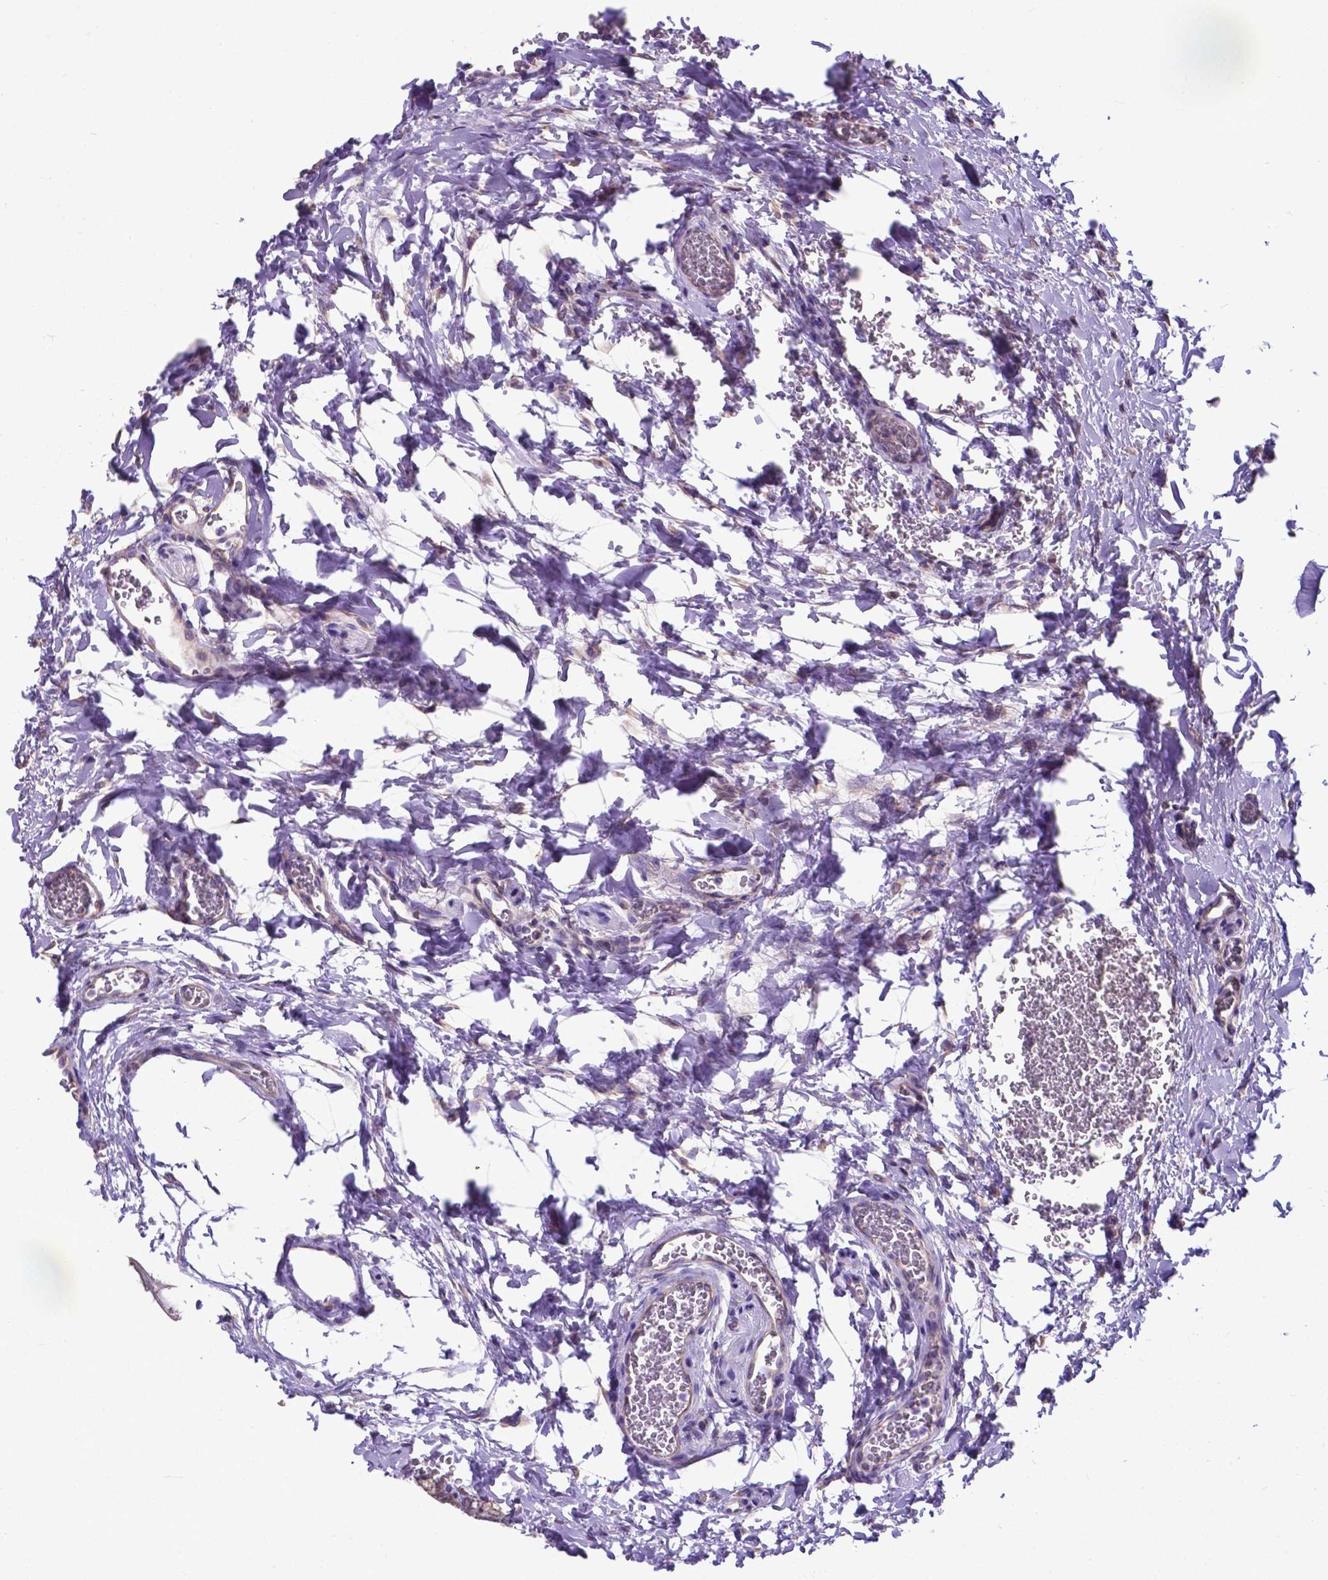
{"staining": {"intensity": "moderate", "quantity": ">75%", "location": "cytoplasmic/membranous"}, "tissue": "stomach", "cell_type": "Glandular cells", "image_type": "normal", "snomed": [{"axis": "morphology", "description": "Normal tissue, NOS"}, {"axis": "morphology", "description": "Adenocarcinoma, NOS"}, {"axis": "morphology", "description": "Adenocarcinoma, High grade"}, {"axis": "topography", "description": "Stomach, upper"}, {"axis": "topography", "description": "Stomach"}], "caption": "Moderate cytoplasmic/membranous staining for a protein is appreciated in approximately >75% of glandular cells of unremarkable stomach using IHC.", "gene": "RPL6", "patient": {"sex": "female", "age": 65}}